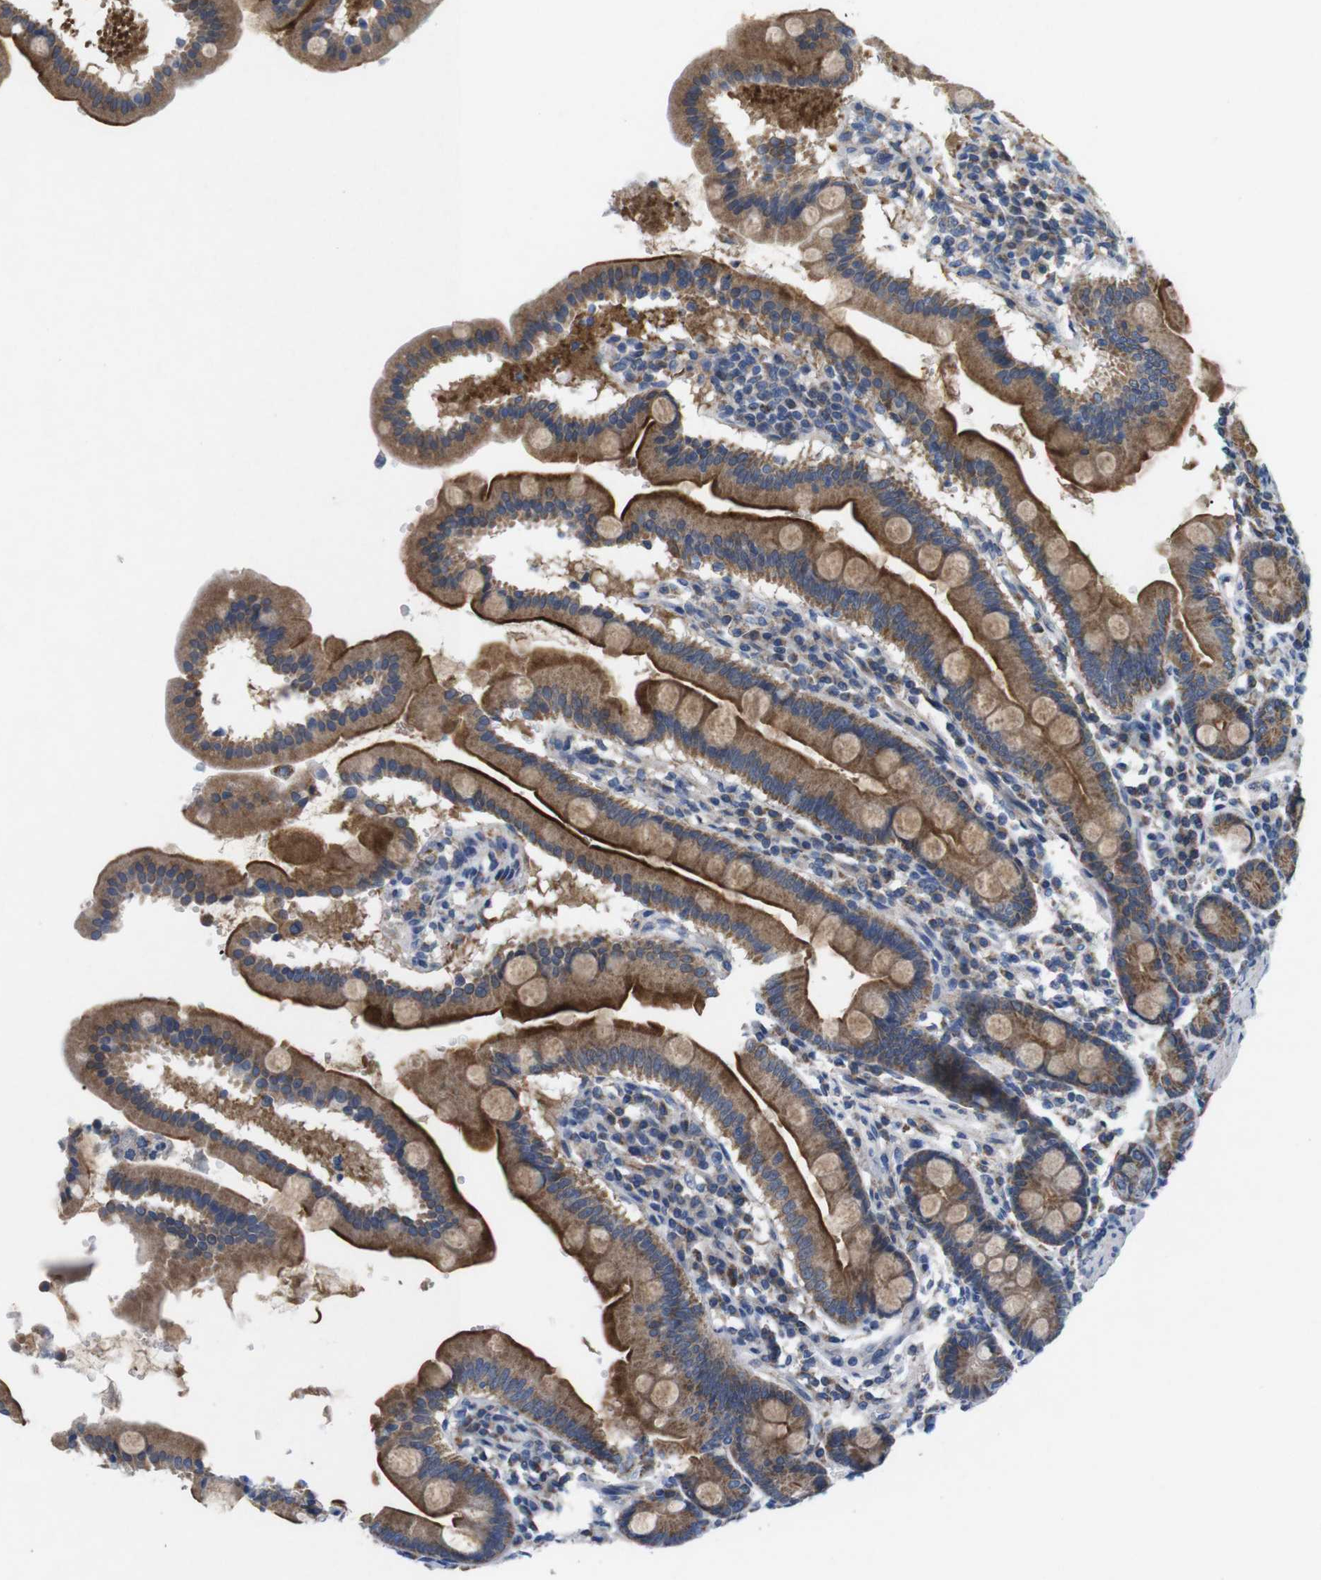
{"staining": {"intensity": "strong", "quantity": ">75%", "location": "cytoplasmic/membranous"}, "tissue": "duodenum", "cell_type": "Glandular cells", "image_type": "normal", "snomed": [{"axis": "morphology", "description": "Normal tissue, NOS"}, {"axis": "topography", "description": "Duodenum"}], "caption": "Normal duodenum displays strong cytoplasmic/membranous staining in about >75% of glandular cells, visualized by immunohistochemistry.", "gene": "F2RL1", "patient": {"sex": "male", "age": 50}}